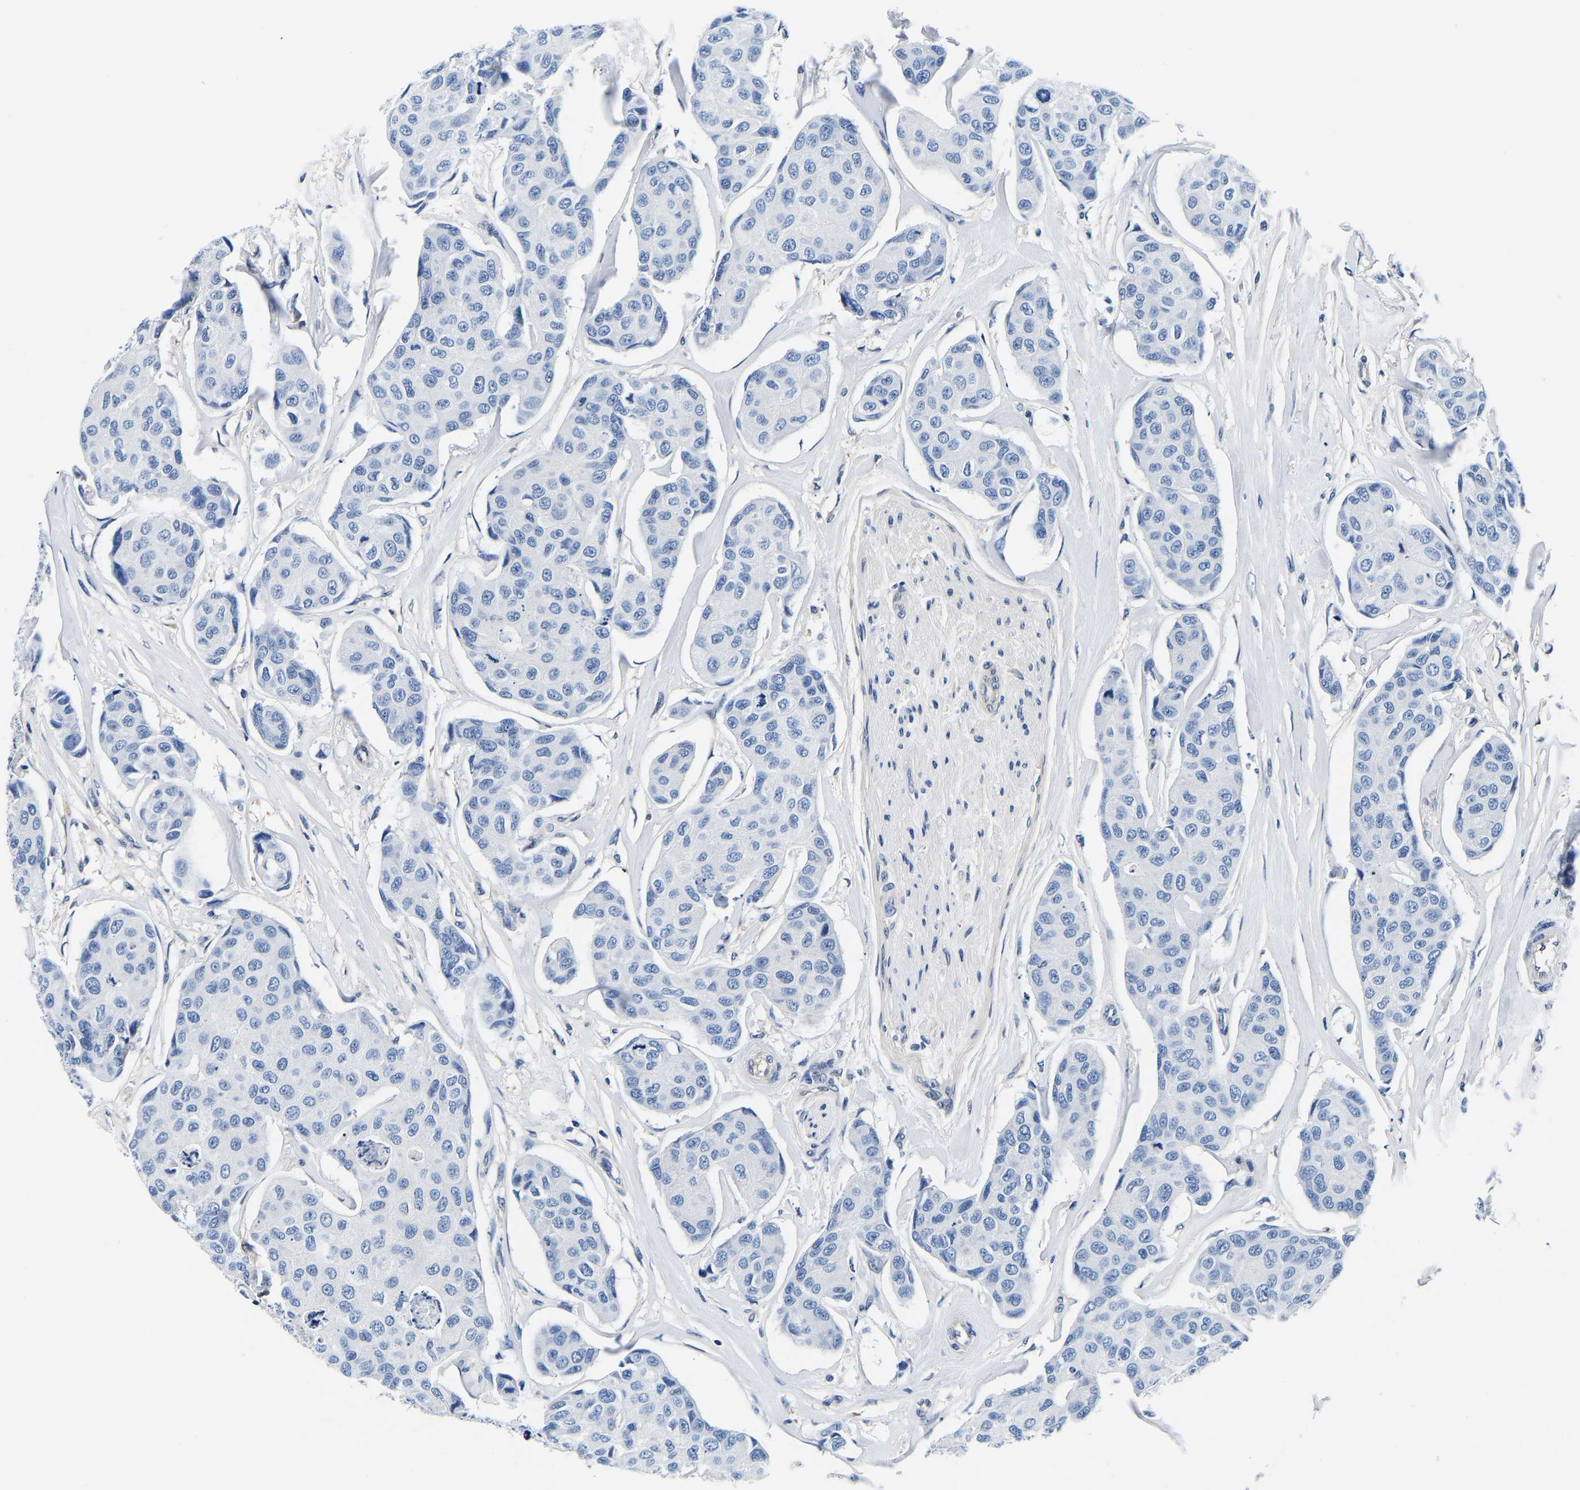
{"staining": {"intensity": "negative", "quantity": "none", "location": "none"}, "tissue": "breast cancer", "cell_type": "Tumor cells", "image_type": "cancer", "snomed": [{"axis": "morphology", "description": "Duct carcinoma"}, {"axis": "topography", "description": "Breast"}], "caption": "A high-resolution image shows immunohistochemistry (IHC) staining of breast intraductal carcinoma, which displays no significant staining in tumor cells. (Brightfield microscopy of DAB IHC at high magnification).", "gene": "ACO1", "patient": {"sex": "female", "age": 80}}